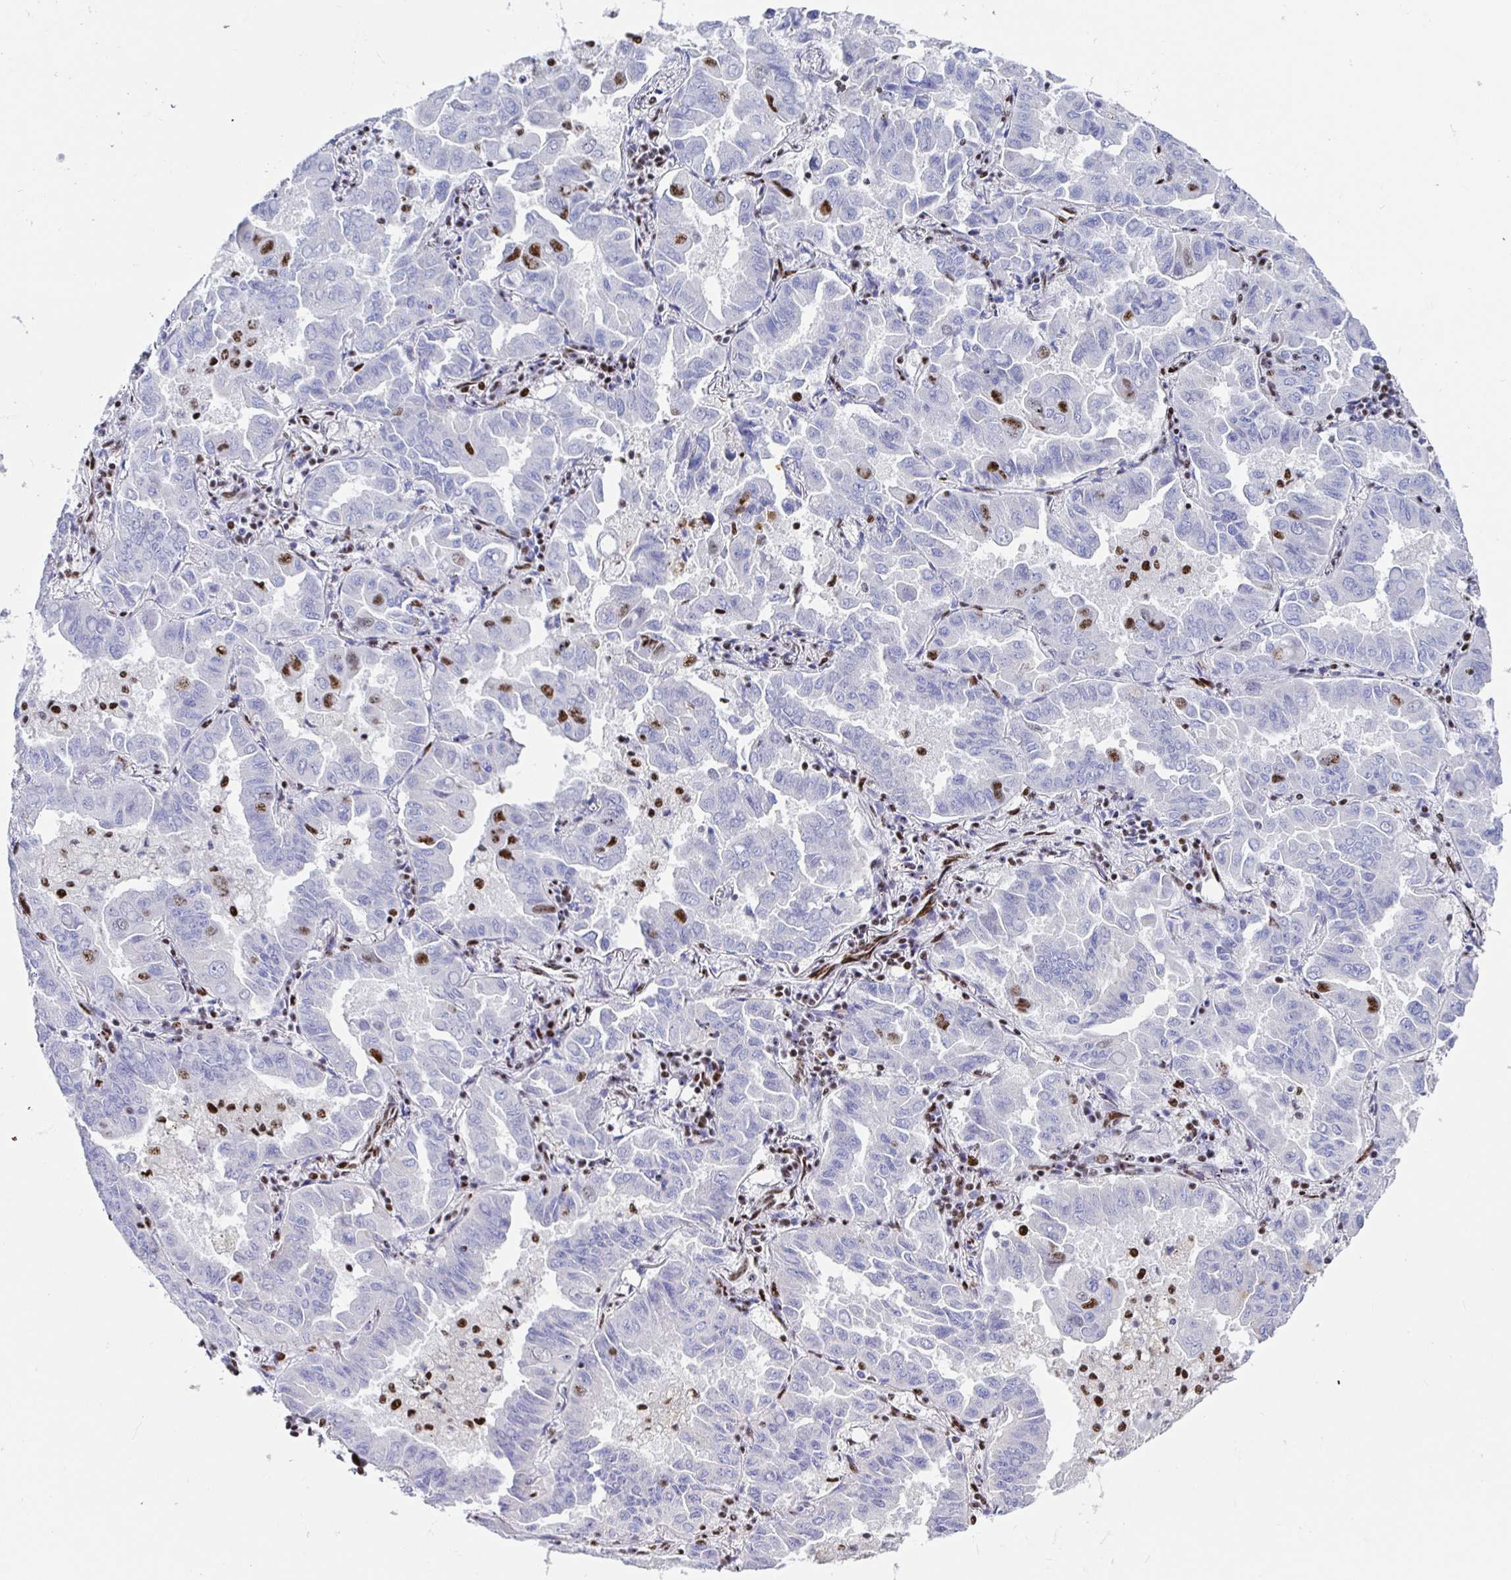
{"staining": {"intensity": "moderate", "quantity": "<25%", "location": "nuclear"}, "tissue": "lung cancer", "cell_type": "Tumor cells", "image_type": "cancer", "snomed": [{"axis": "morphology", "description": "Adenocarcinoma, NOS"}, {"axis": "topography", "description": "Lung"}], "caption": "Moderate nuclear protein positivity is seen in about <25% of tumor cells in lung cancer. (DAB IHC with brightfield microscopy, high magnification).", "gene": "SETD5", "patient": {"sex": "male", "age": 64}}